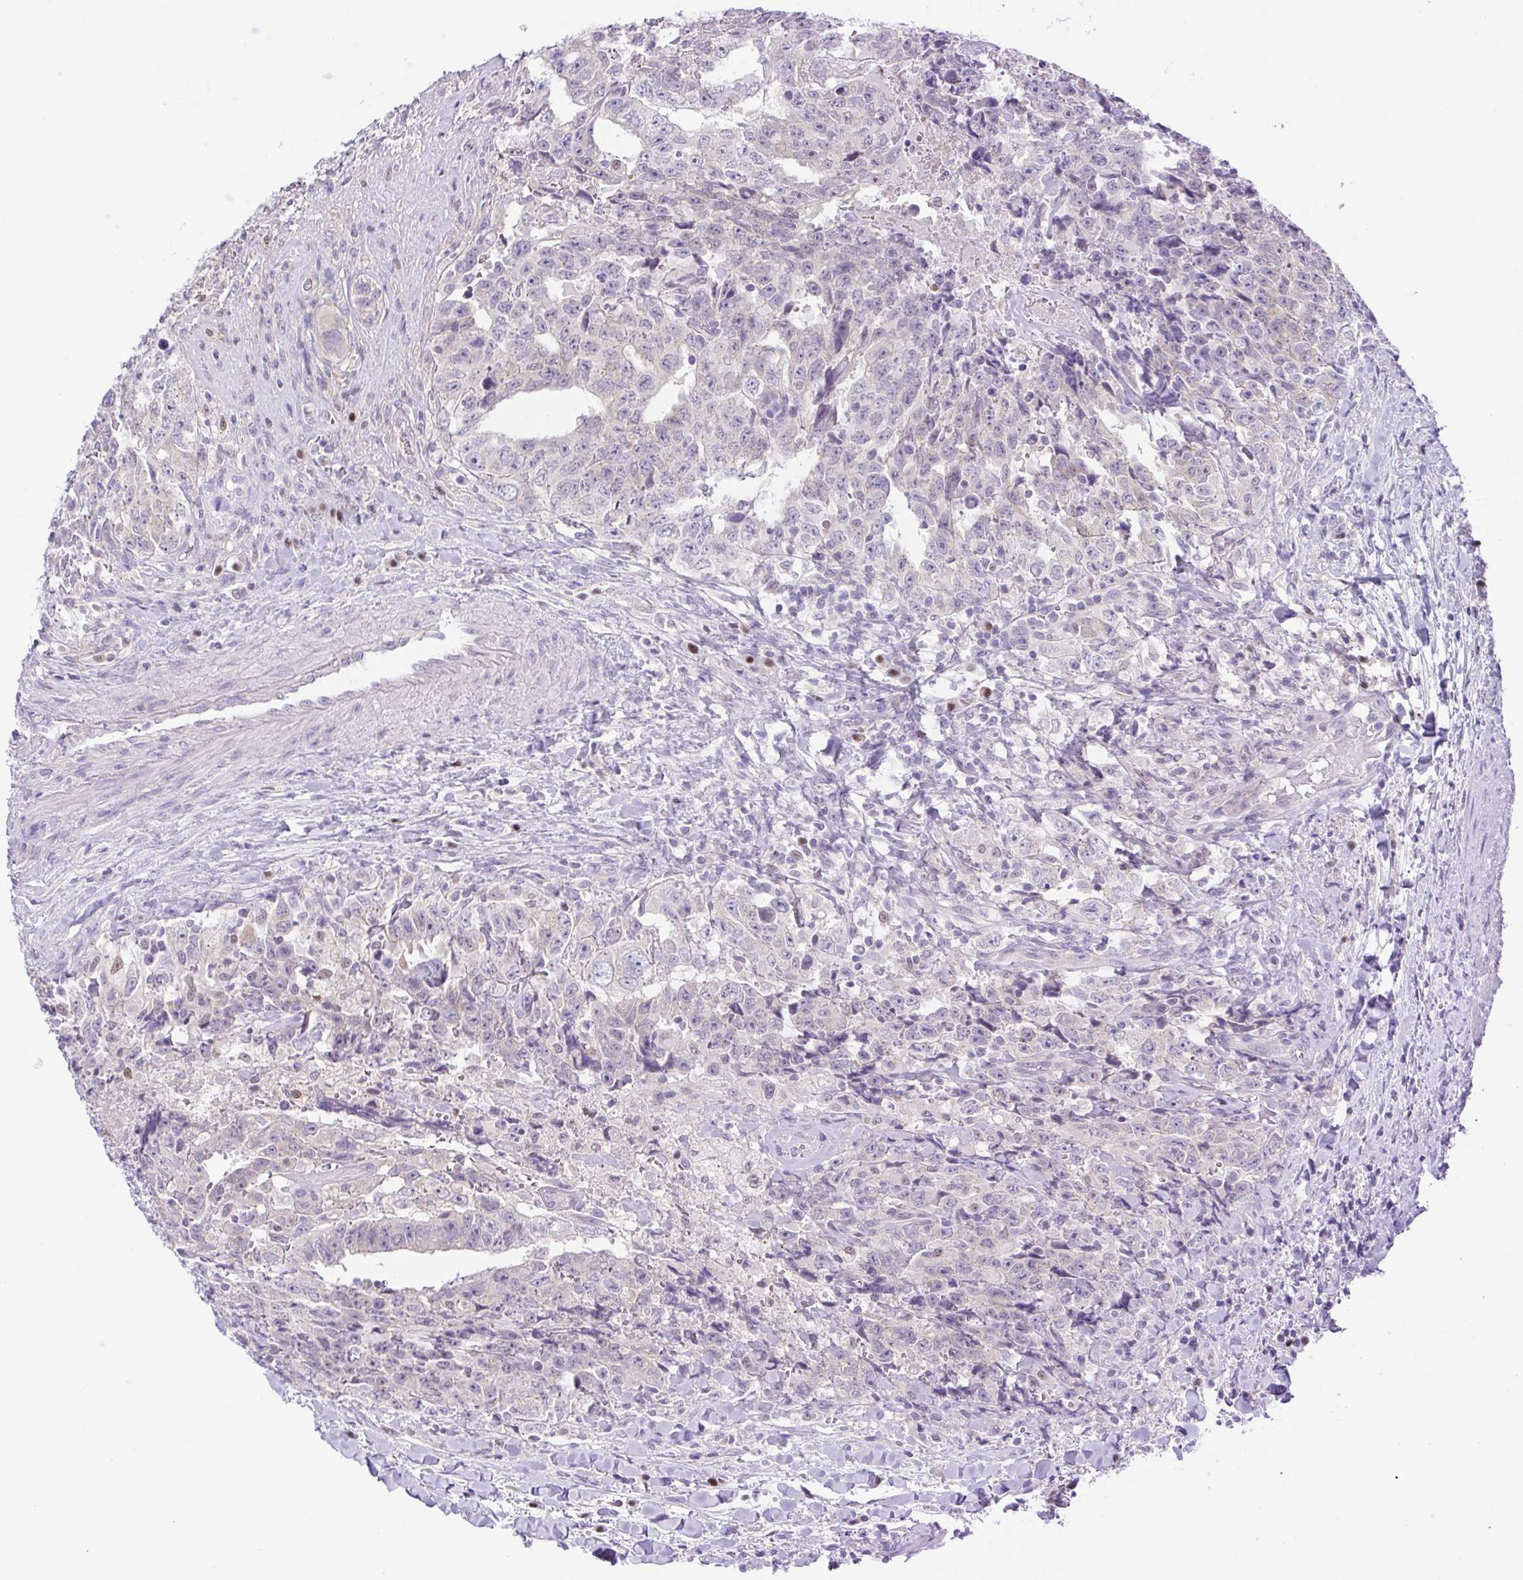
{"staining": {"intensity": "negative", "quantity": "none", "location": "none"}, "tissue": "testis cancer", "cell_type": "Tumor cells", "image_type": "cancer", "snomed": [{"axis": "morphology", "description": "Carcinoma, Embryonal, NOS"}, {"axis": "topography", "description": "Testis"}], "caption": "Photomicrograph shows no protein expression in tumor cells of embryonal carcinoma (testis) tissue.", "gene": "UBE2Q1", "patient": {"sex": "male", "age": 24}}